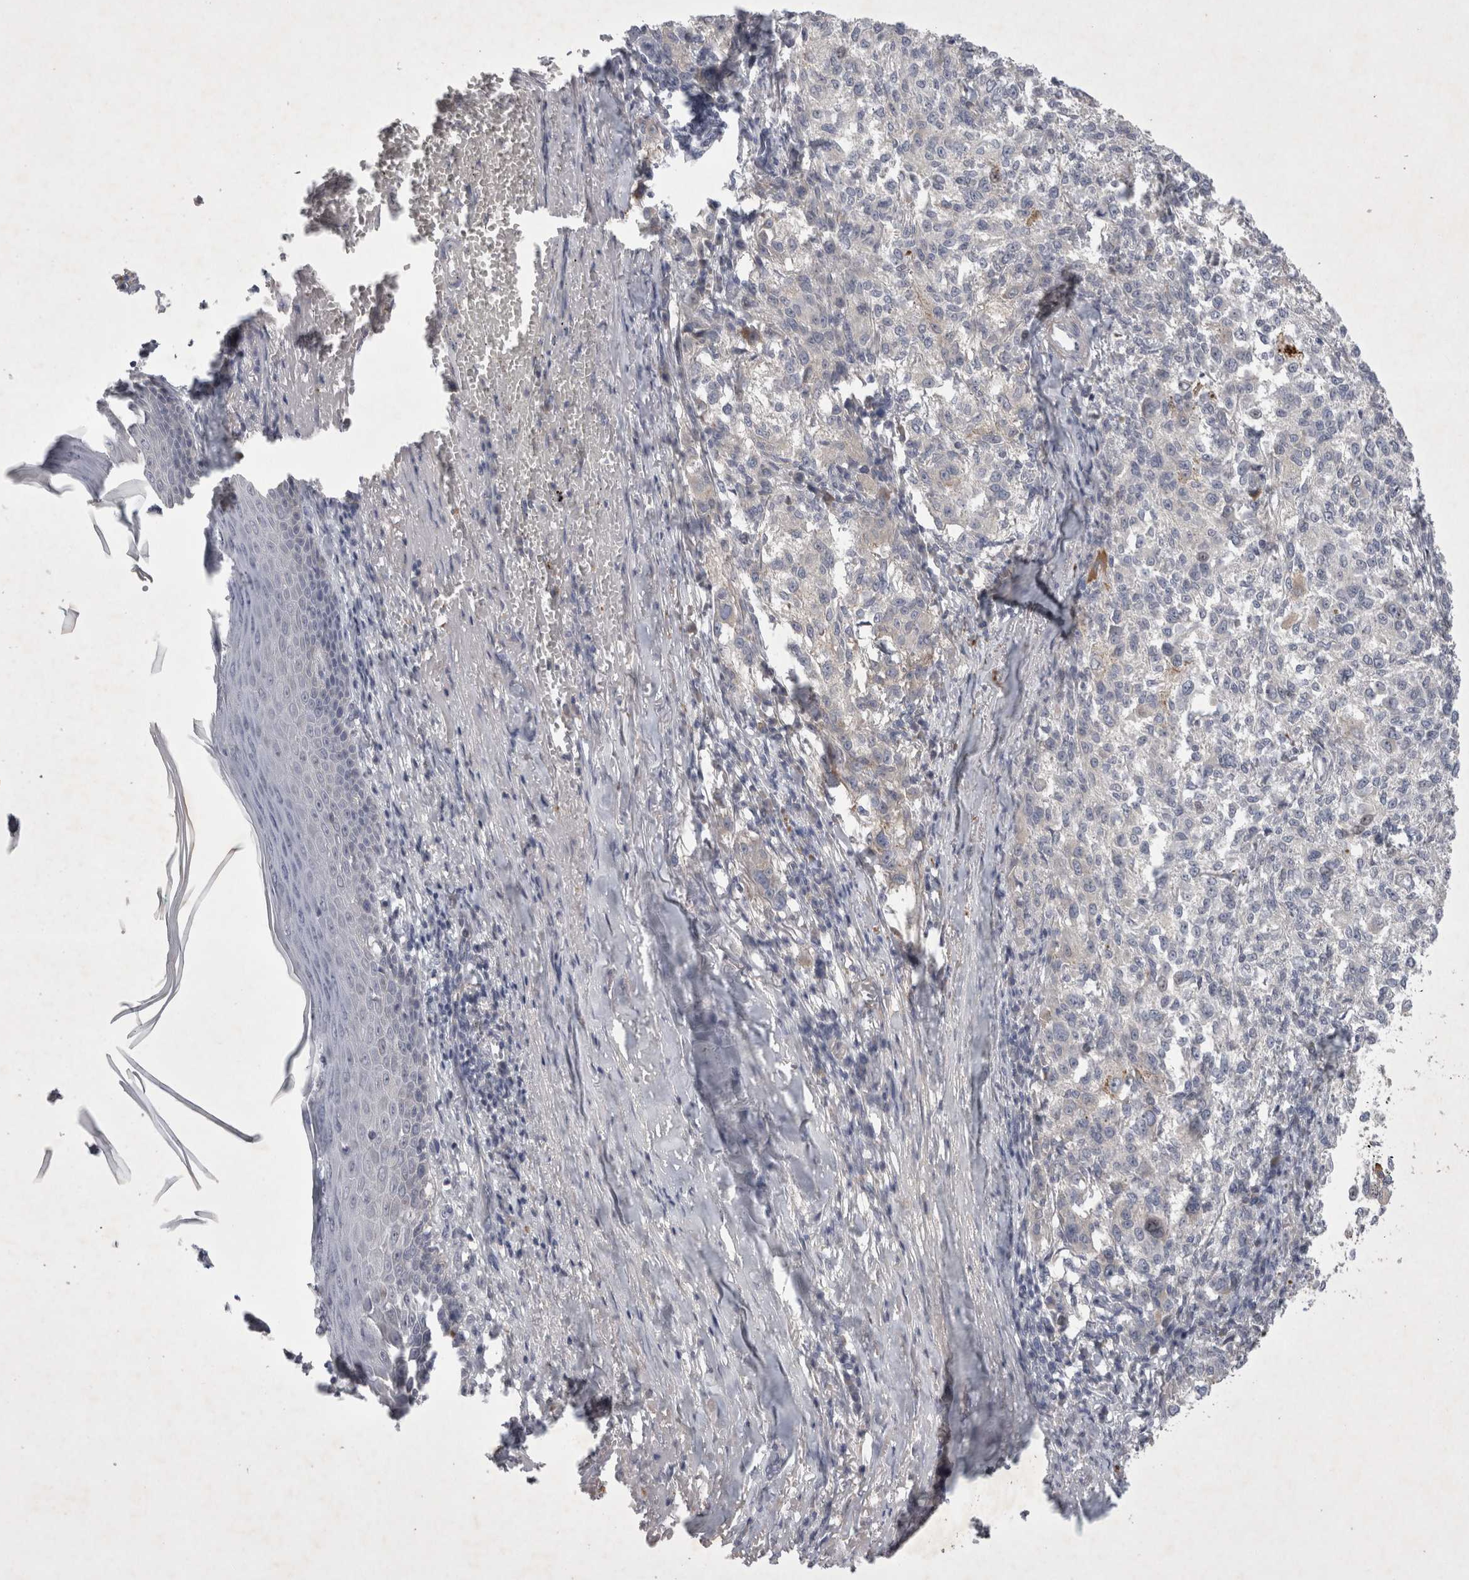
{"staining": {"intensity": "negative", "quantity": "none", "location": "none"}, "tissue": "melanoma", "cell_type": "Tumor cells", "image_type": "cancer", "snomed": [{"axis": "morphology", "description": "Necrosis, NOS"}, {"axis": "morphology", "description": "Malignant melanoma, NOS"}, {"axis": "topography", "description": "Skin"}], "caption": "DAB immunohistochemical staining of human melanoma reveals no significant expression in tumor cells.", "gene": "BZW2", "patient": {"sex": "female", "age": 87}}